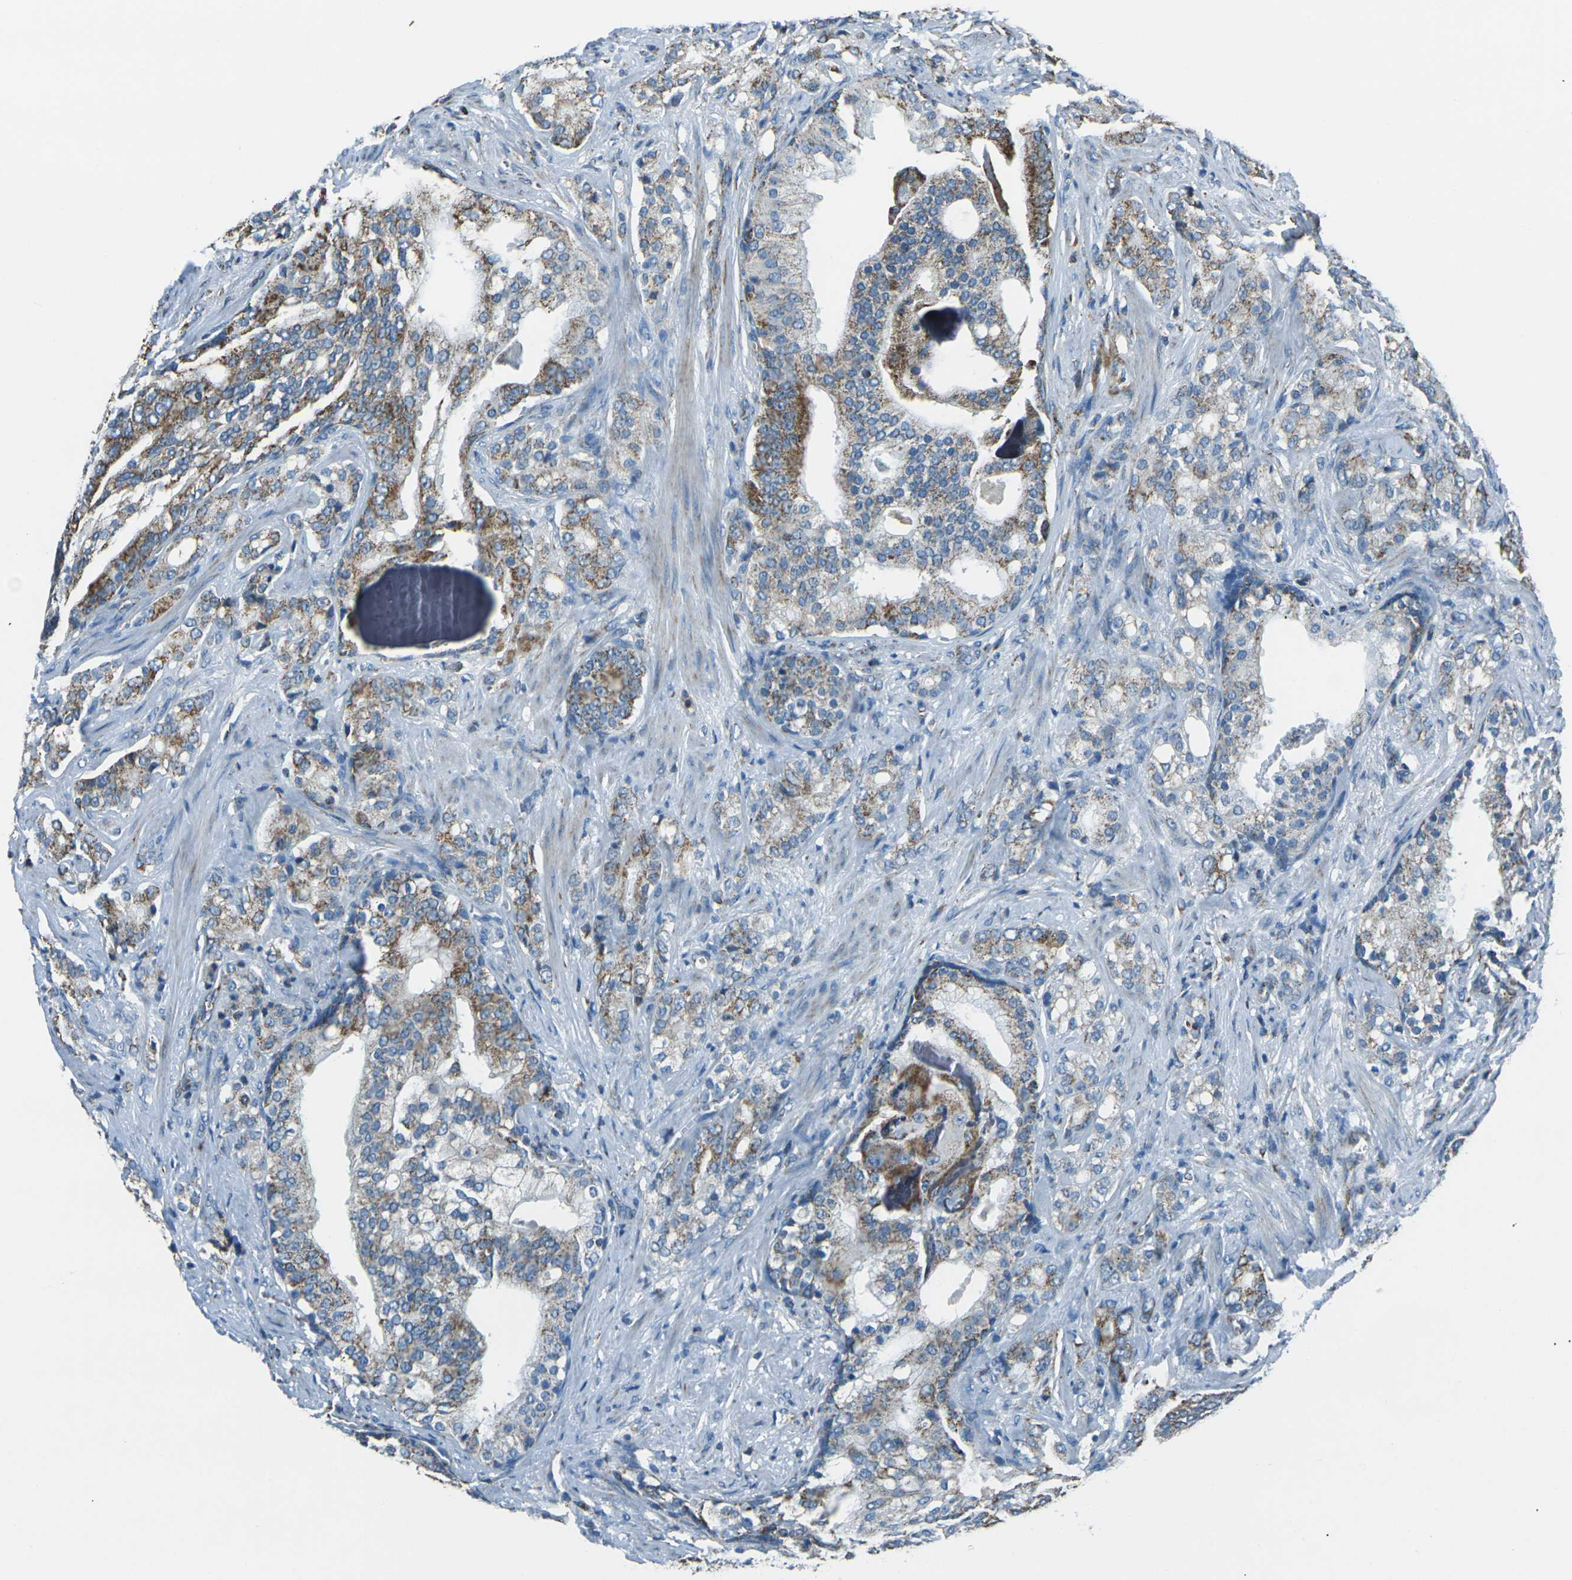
{"staining": {"intensity": "moderate", "quantity": ">75%", "location": "cytoplasmic/membranous"}, "tissue": "prostate cancer", "cell_type": "Tumor cells", "image_type": "cancer", "snomed": [{"axis": "morphology", "description": "Adenocarcinoma, Low grade"}, {"axis": "topography", "description": "Prostate"}], "caption": "Protein staining of prostate cancer tissue shows moderate cytoplasmic/membranous expression in about >75% of tumor cells.", "gene": "IRF3", "patient": {"sex": "male", "age": 58}}